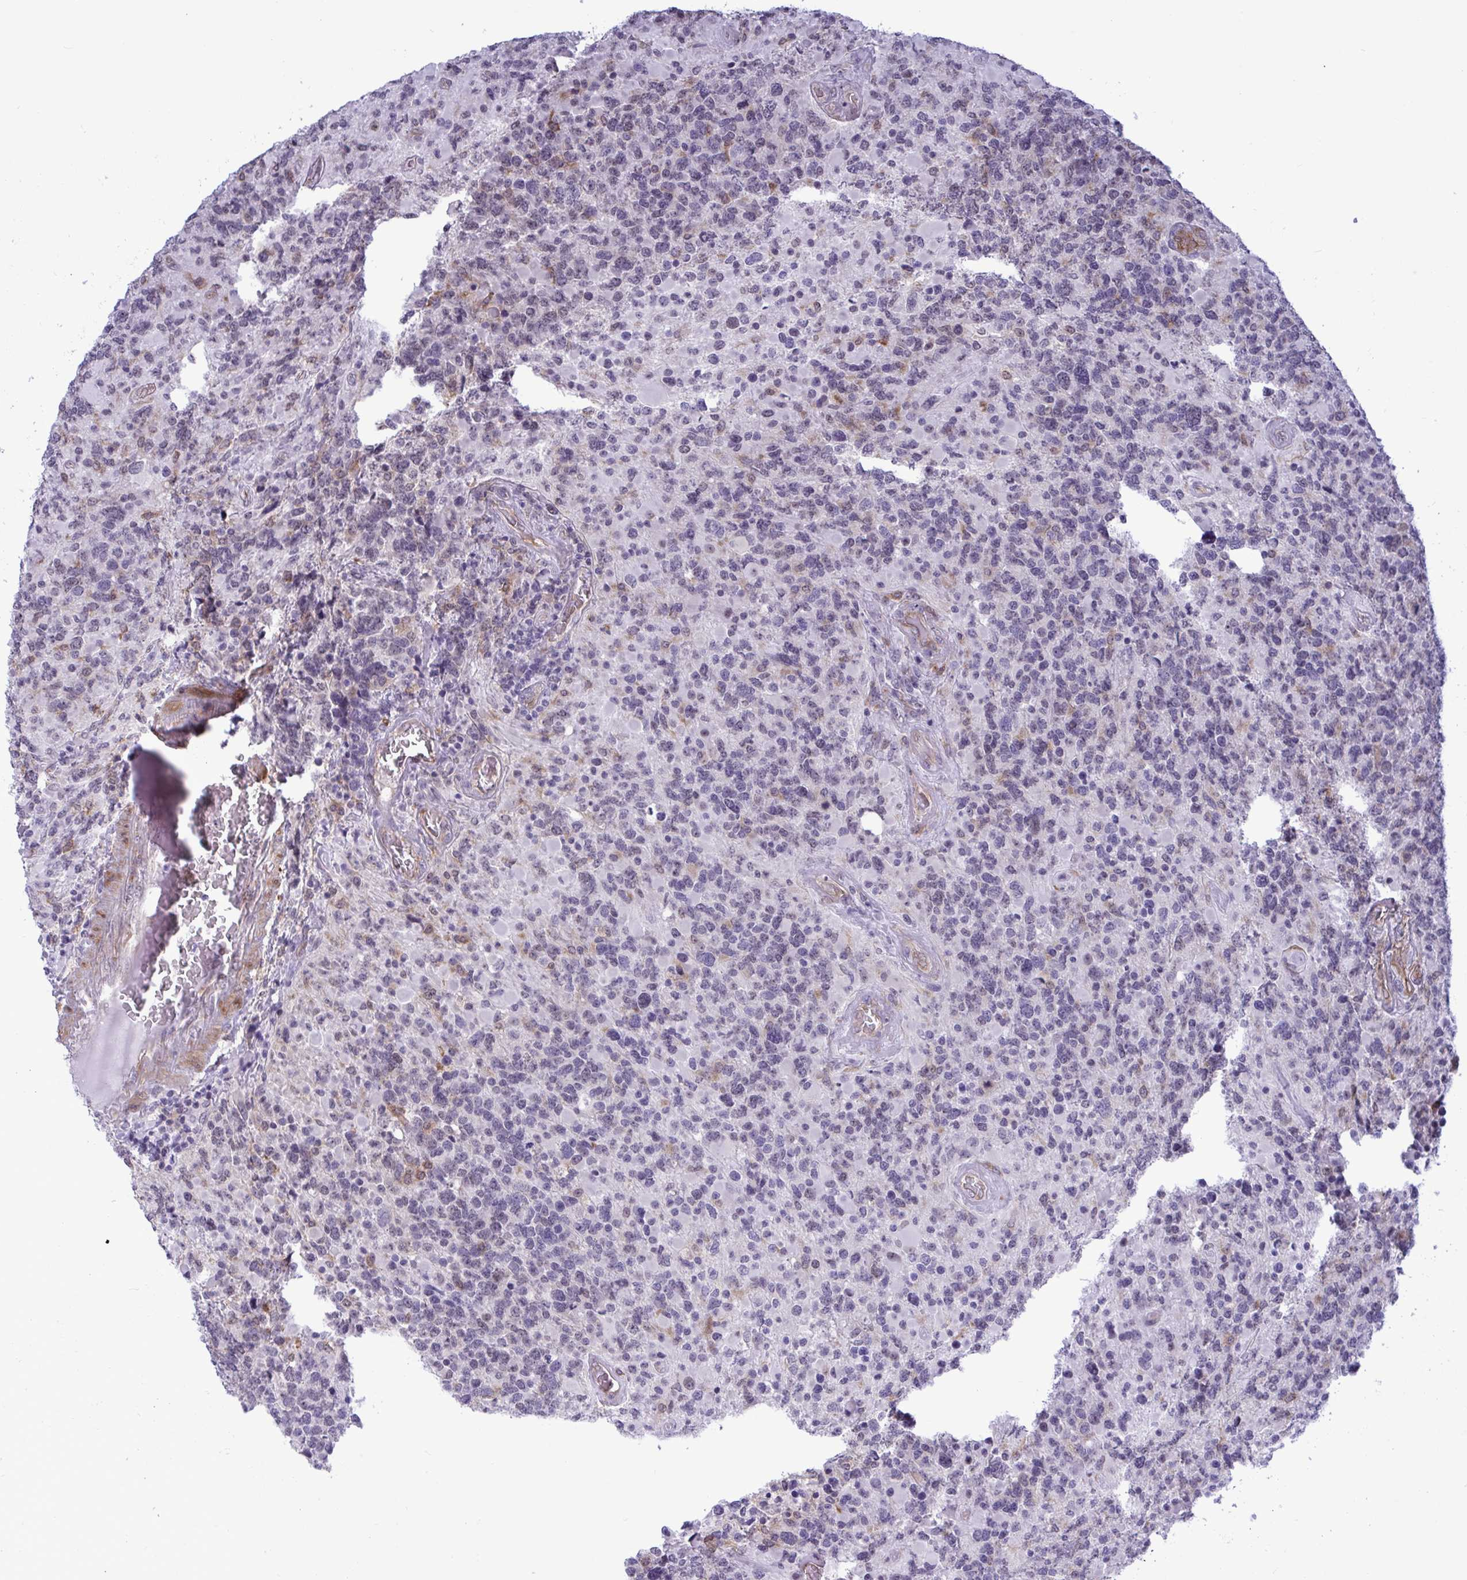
{"staining": {"intensity": "negative", "quantity": "none", "location": "none"}, "tissue": "glioma", "cell_type": "Tumor cells", "image_type": "cancer", "snomed": [{"axis": "morphology", "description": "Glioma, malignant, High grade"}, {"axis": "topography", "description": "Brain"}], "caption": "Malignant high-grade glioma was stained to show a protein in brown. There is no significant positivity in tumor cells. Nuclei are stained in blue.", "gene": "EML1", "patient": {"sex": "female", "age": 40}}